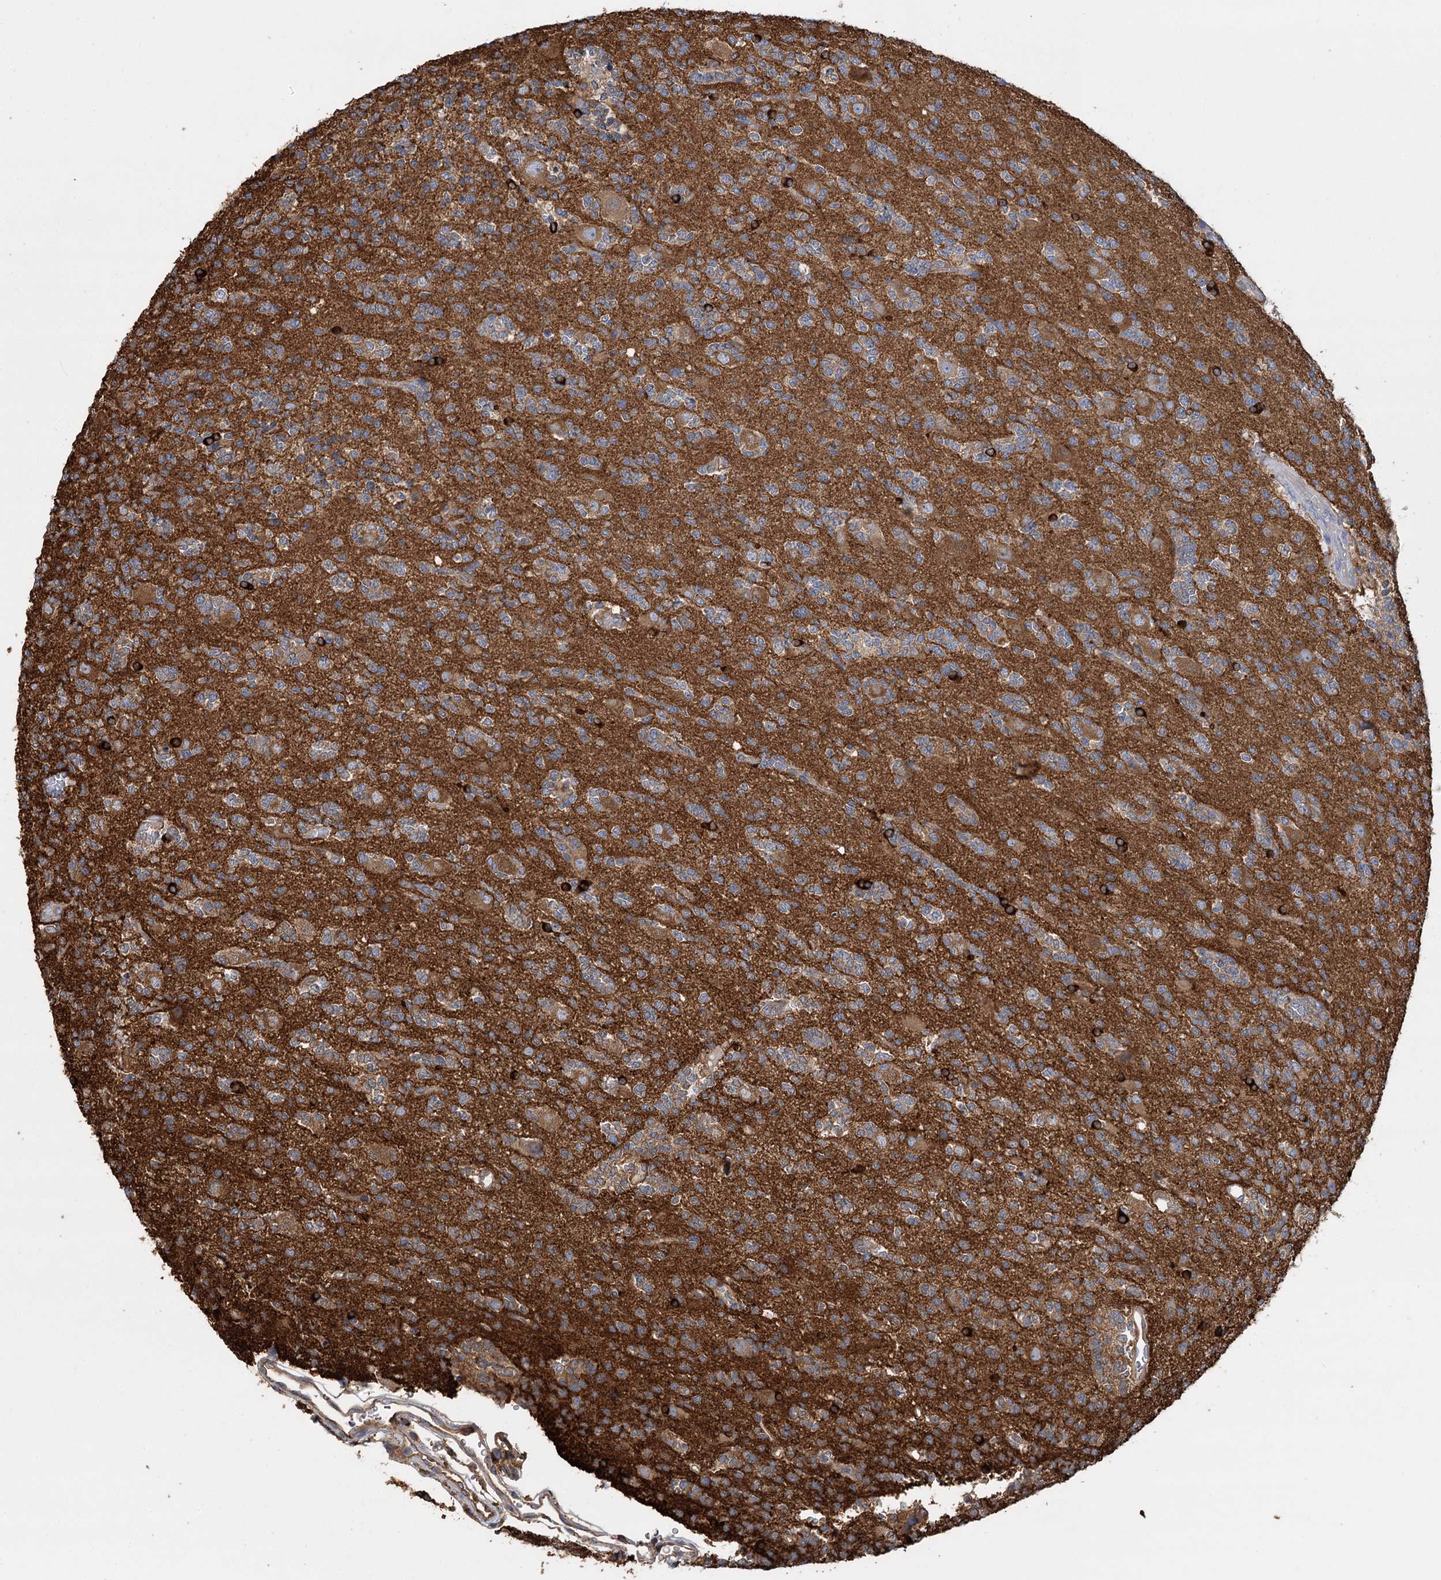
{"staining": {"intensity": "moderate", "quantity": "25%-75%", "location": "cytoplasmic/membranous"}, "tissue": "glioma", "cell_type": "Tumor cells", "image_type": "cancer", "snomed": [{"axis": "morphology", "description": "Glioma, malignant, High grade"}, {"axis": "topography", "description": "Brain"}], "caption": "A brown stain highlights moderate cytoplasmic/membranous positivity of a protein in glioma tumor cells.", "gene": "GUSB", "patient": {"sex": "female", "age": 62}}